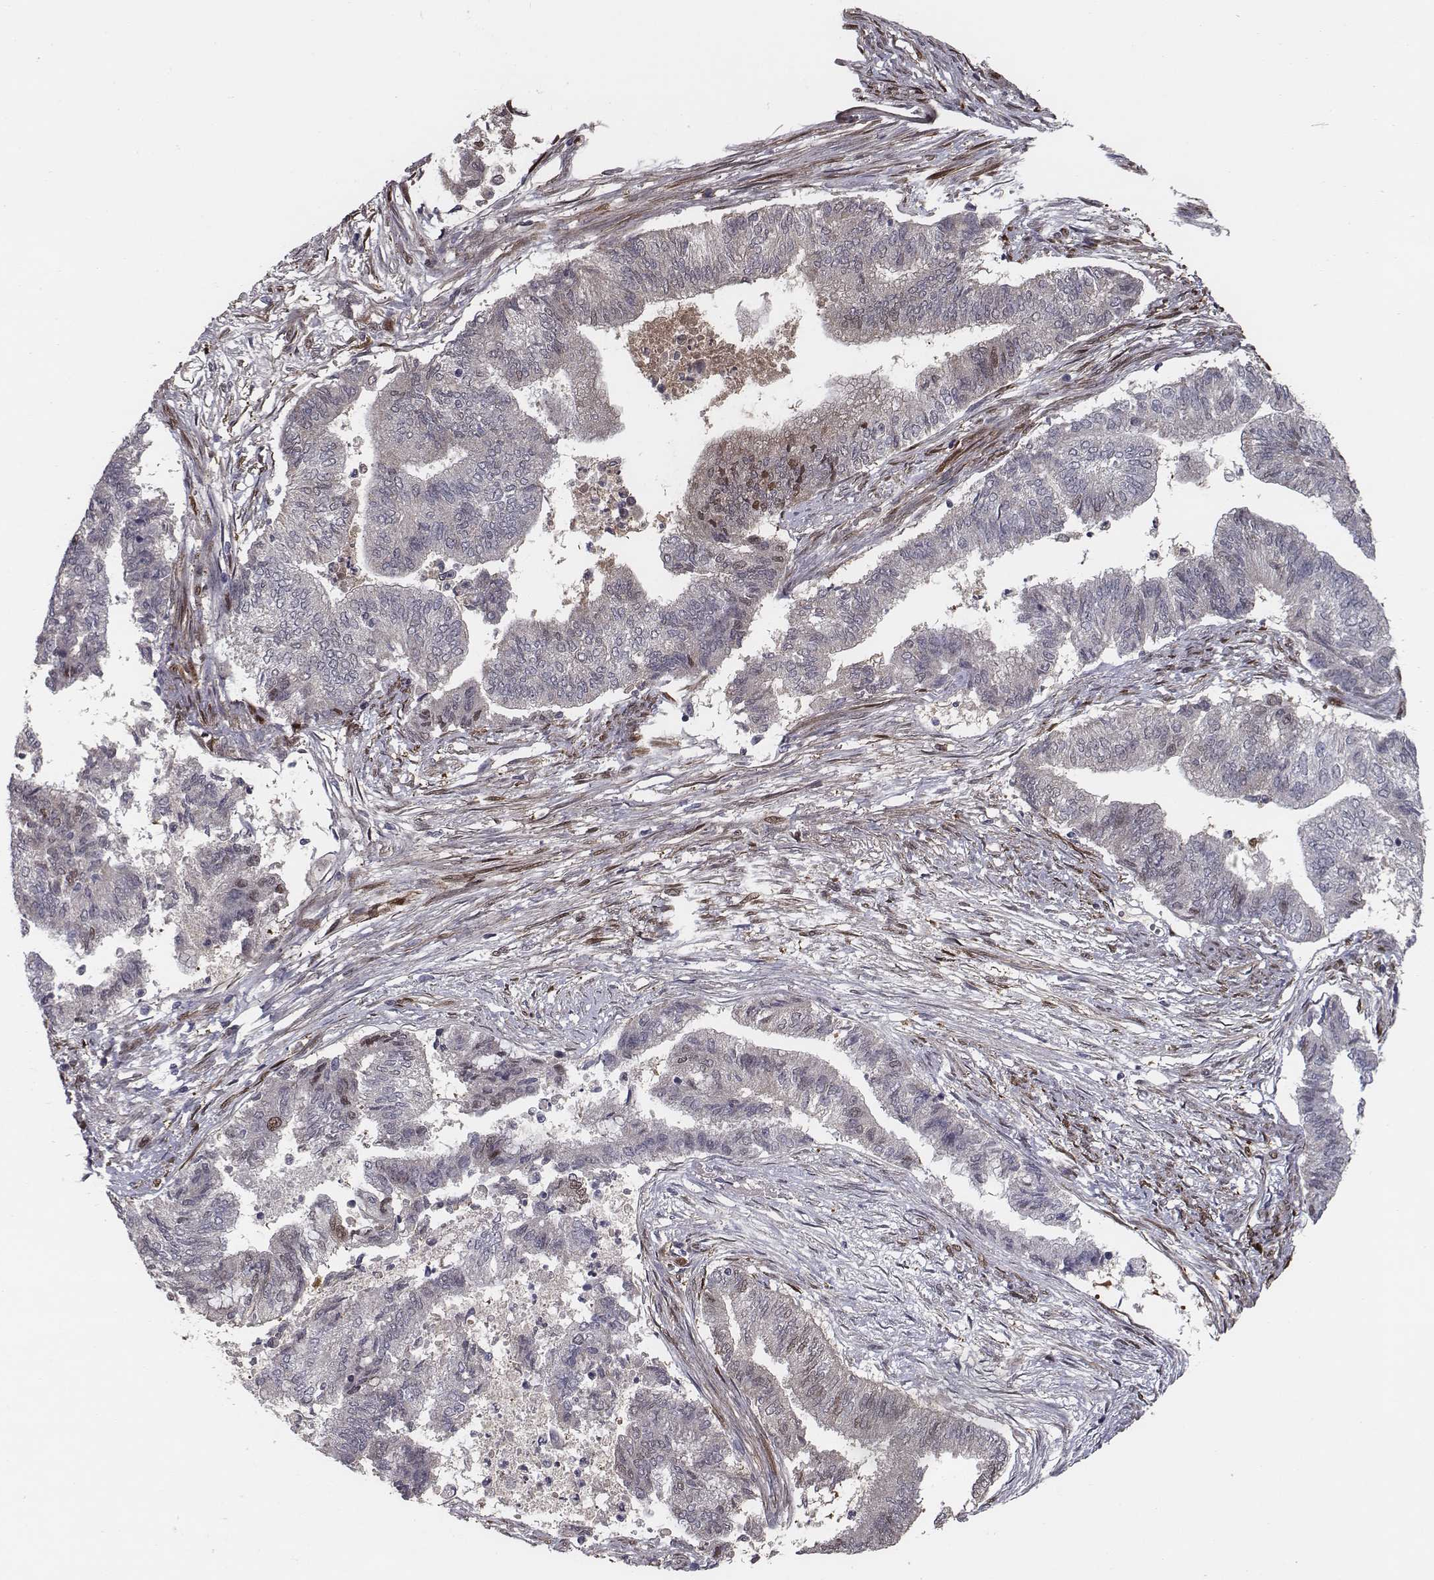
{"staining": {"intensity": "negative", "quantity": "none", "location": "none"}, "tissue": "endometrial cancer", "cell_type": "Tumor cells", "image_type": "cancer", "snomed": [{"axis": "morphology", "description": "Adenocarcinoma, NOS"}, {"axis": "topography", "description": "Endometrium"}], "caption": "High power microscopy micrograph of an immunohistochemistry micrograph of adenocarcinoma (endometrial), revealing no significant staining in tumor cells.", "gene": "ISYNA1", "patient": {"sex": "female", "age": 65}}